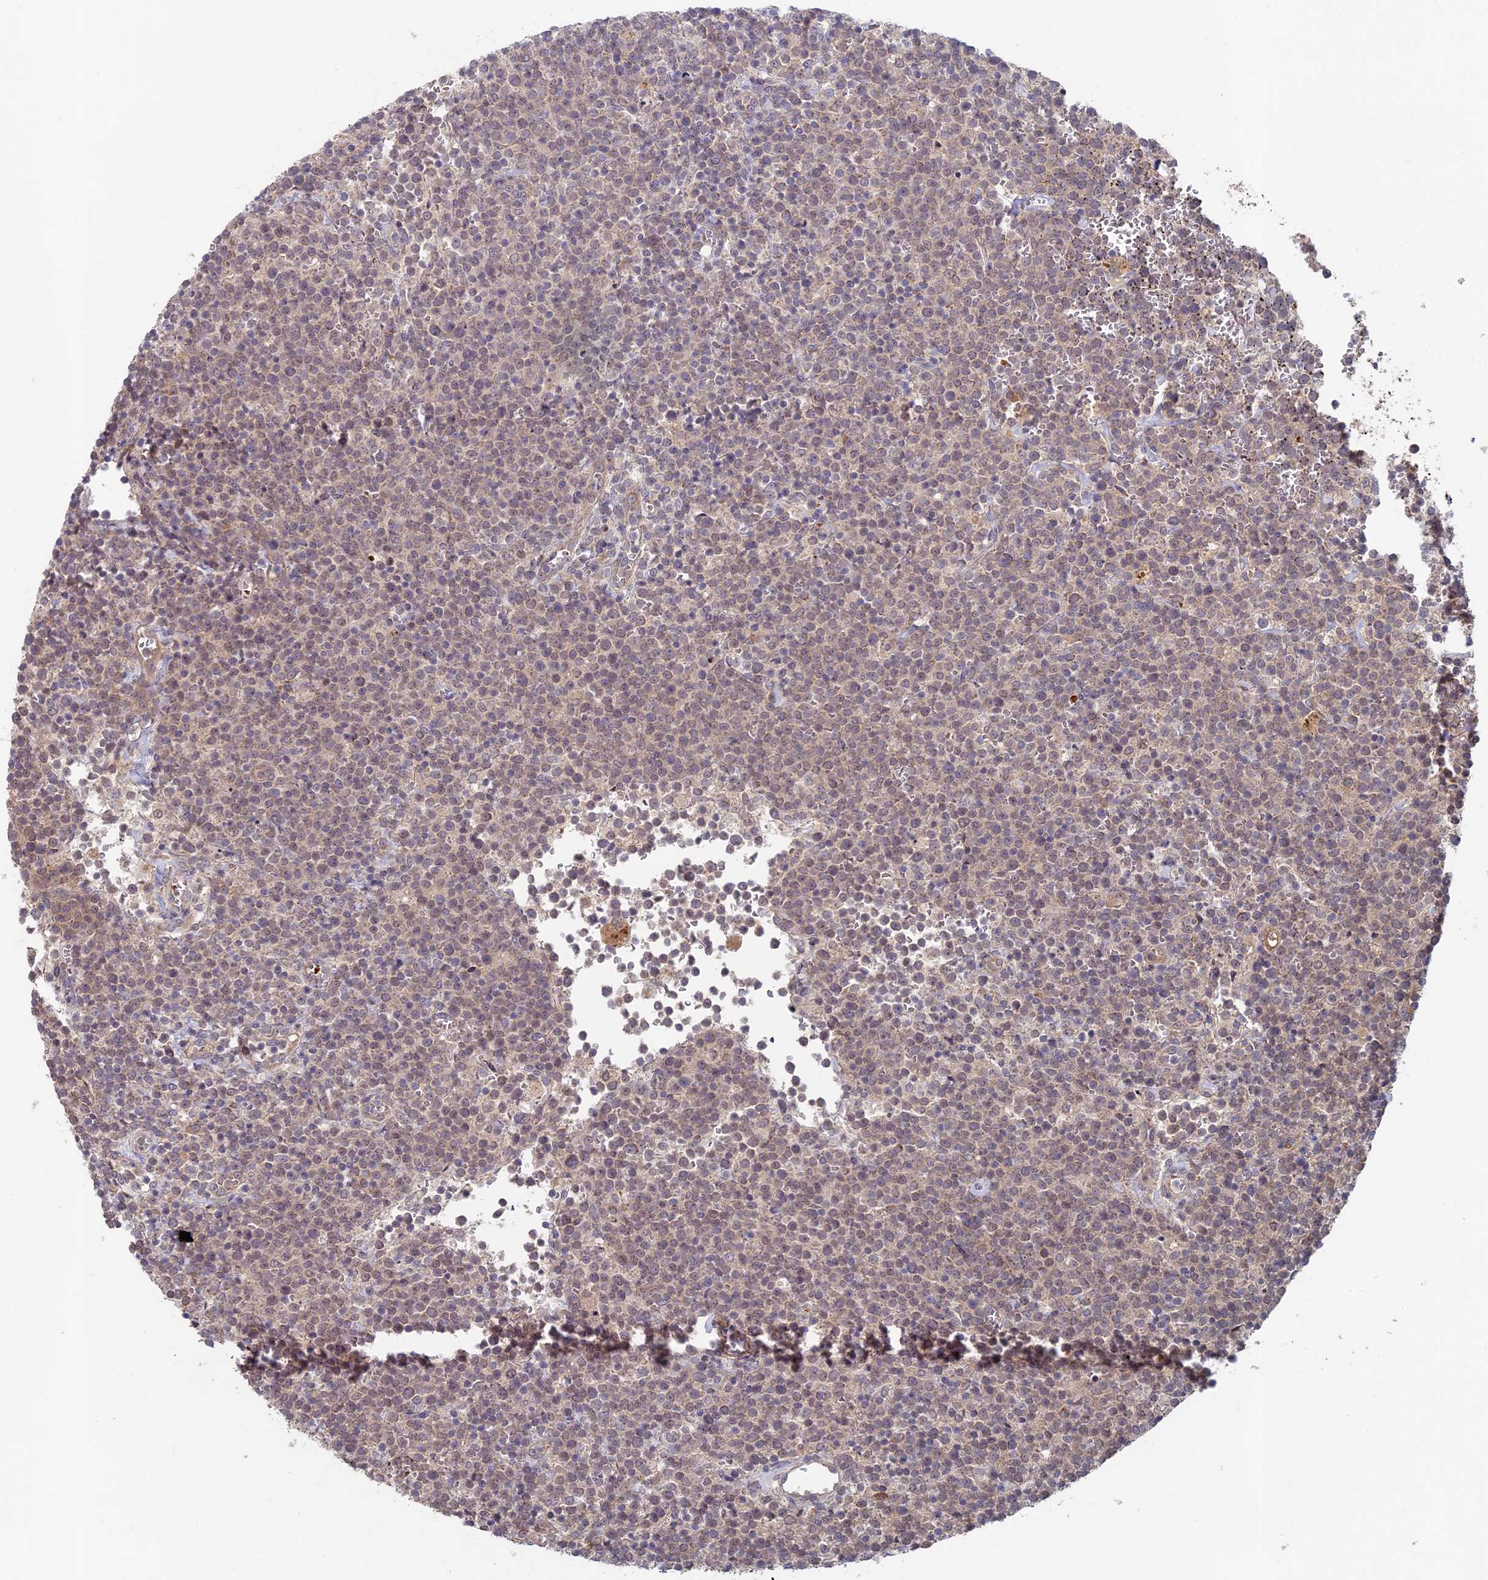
{"staining": {"intensity": "weak", "quantity": "25%-75%", "location": "cytoplasmic/membranous,nuclear"}, "tissue": "lymphoma", "cell_type": "Tumor cells", "image_type": "cancer", "snomed": [{"axis": "morphology", "description": "Malignant lymphoma, non-Hodgkin's type, High grade"}, {"axis": "topography", "description": "Lymph node"}], "caption": "IHC micrograph of neoplastic tissue: high-grade malignant lymphoma, non-Hodgkin's type stained using immunohistochemistry (IHC) reveals low levels of weak protein expression localized specifically in the cytoplasmic/membranous and nuclear of tumor cells, appearing as a cytoplasmic/membranous and nuclear brown color.", "gene": "RCCD1", "patient": {"sex": "male", "age": 61}}